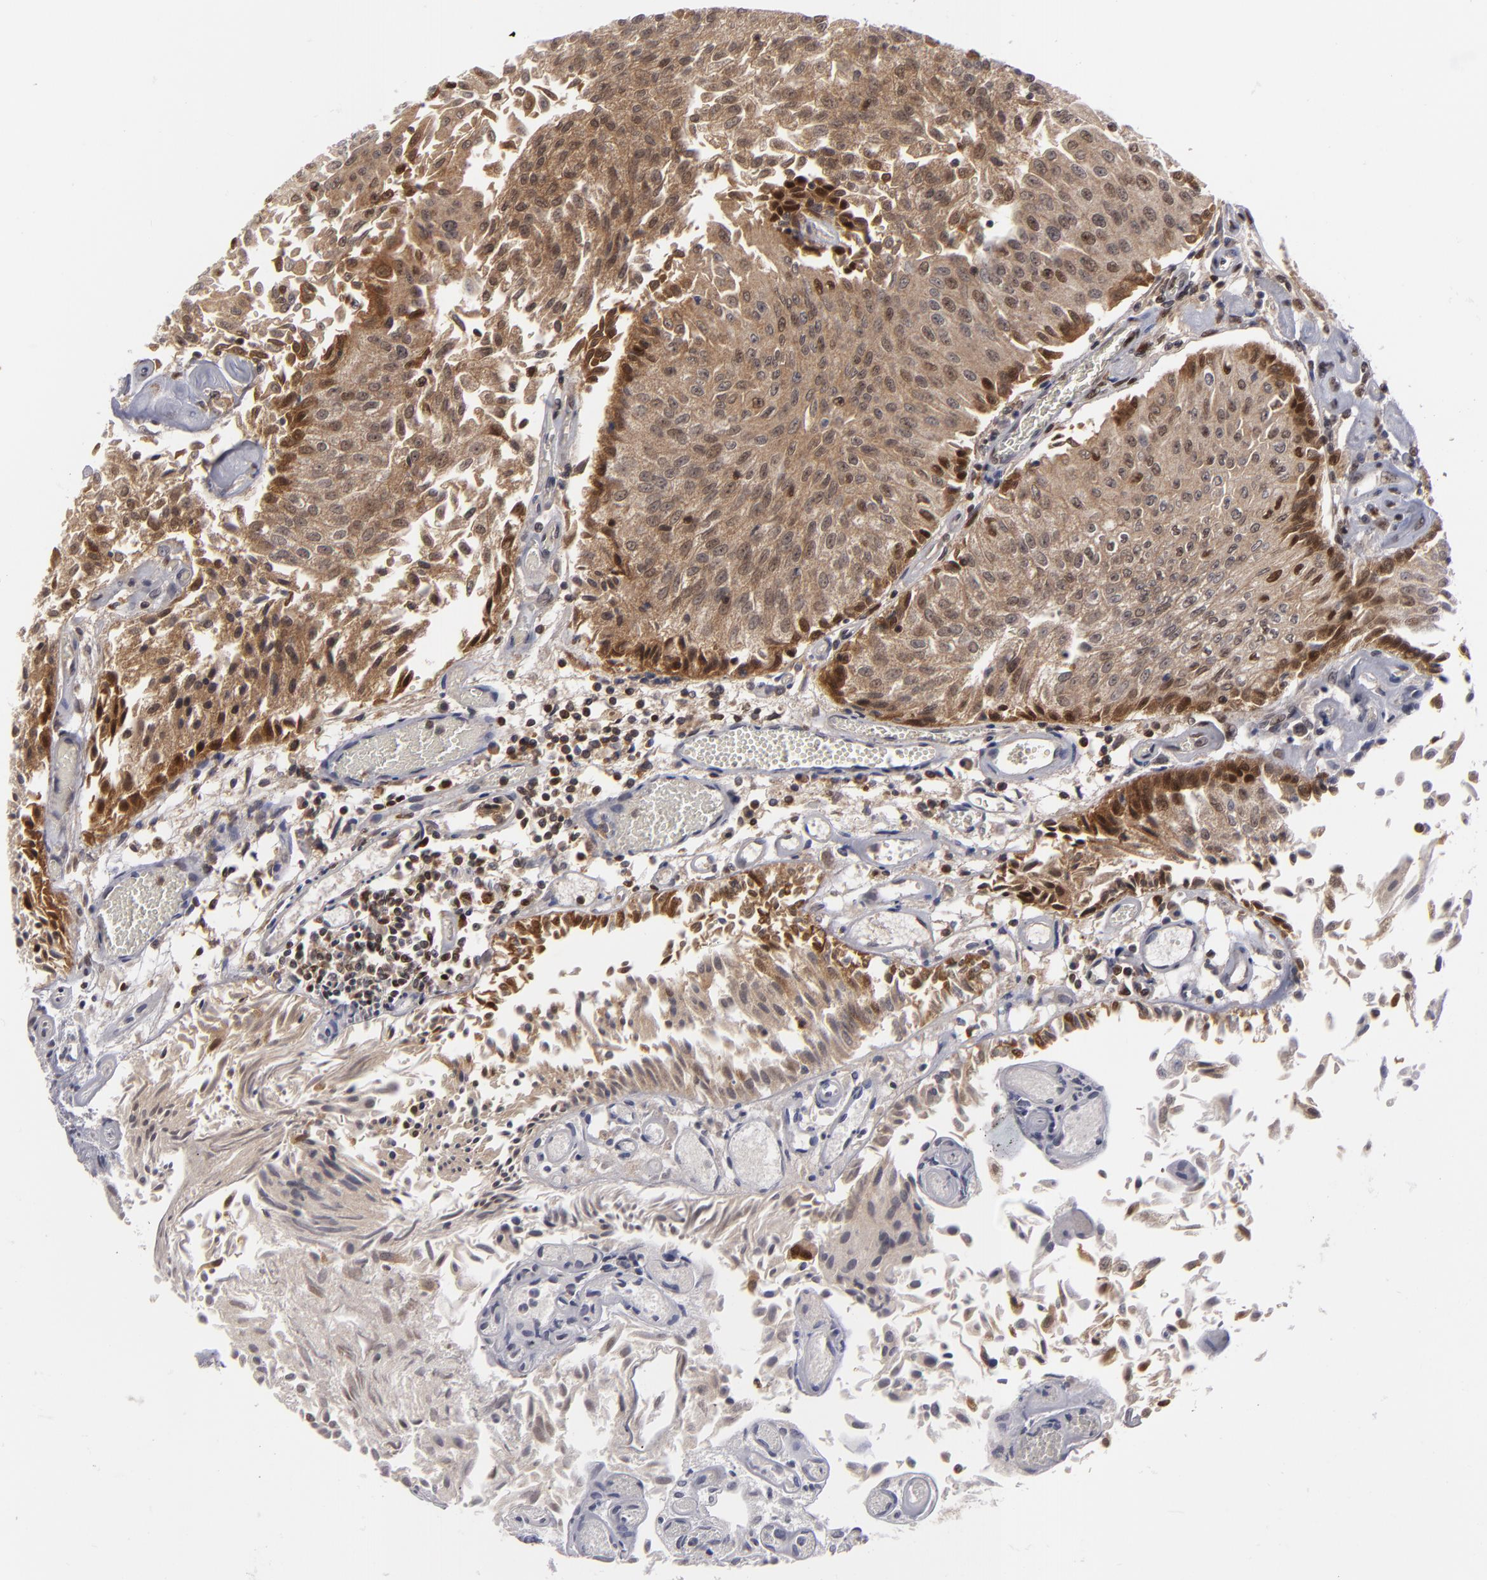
{"staining": {"intensity": "moderate", "quantity": ">75%", "location": "cytoplasmic/membranous,nuclear"}, "tissue": "urothelial cancer", "cell_type": "Tumor cells", "image_type": "cancer", "snomed": [{"axis": "morphology", "description": "Urothelial carcinoma, Low grade"}, {"axis": "topography", "description": "Urinary bladder"}], "caption": "Tumor cells reveal medium levels of moderate cytoplasmic/membranous and nuclear staining in approximately >75% of cells in urothelial cancer.", "gene": "GSR", "patient": {"sex": "male", "age": 86}}